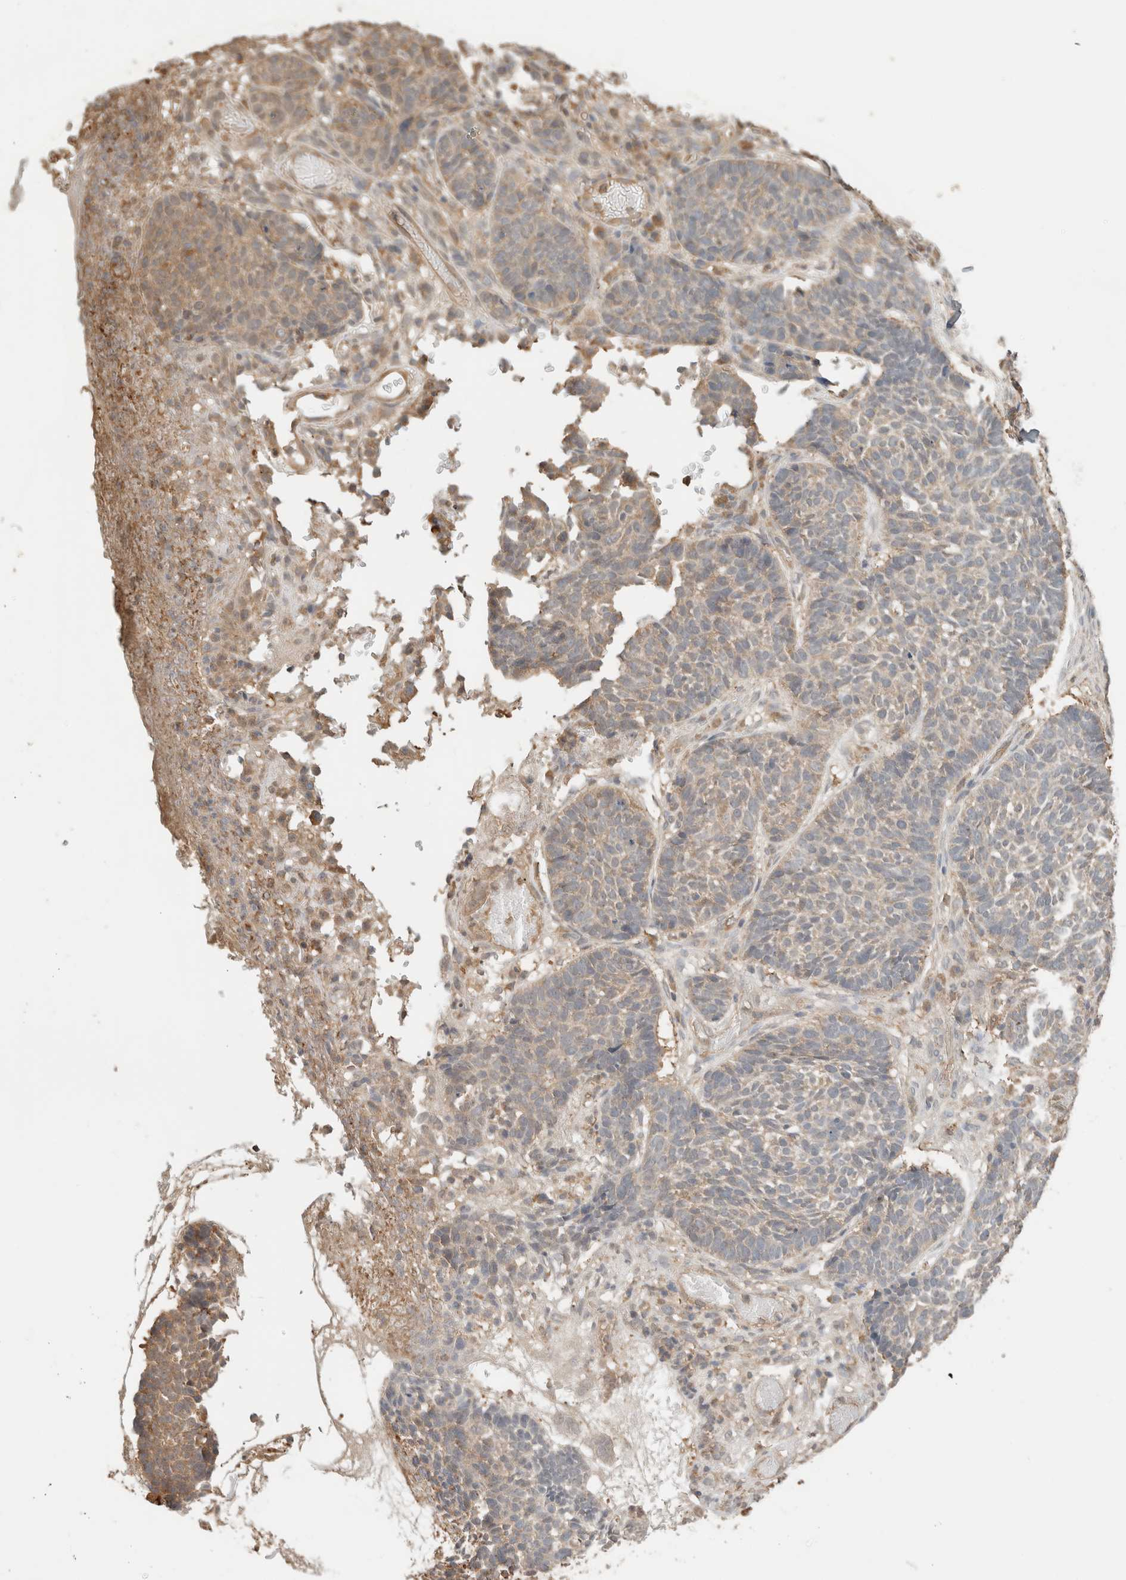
{"staining": {"intensity": "weak", "quantity": "<25%", "location": "cytoplasmic/membranous"}, "tissue": "skin cancer", "cell_type": "Tumor cells", "image_type": "cancer", "snomed": [{"axis": "morphology", "description": "Basal cell carcinoma"}, {"axis": "topography", "description": "Skin"}], "caption": "High power microscopy micrograph of an immunohistochemistry (IHC) photomicrograph of skin cancer, revealing no significant staining in tumor cells.", "gene": "YWHAH", "patient": {"sex": "male", "age": 85}}